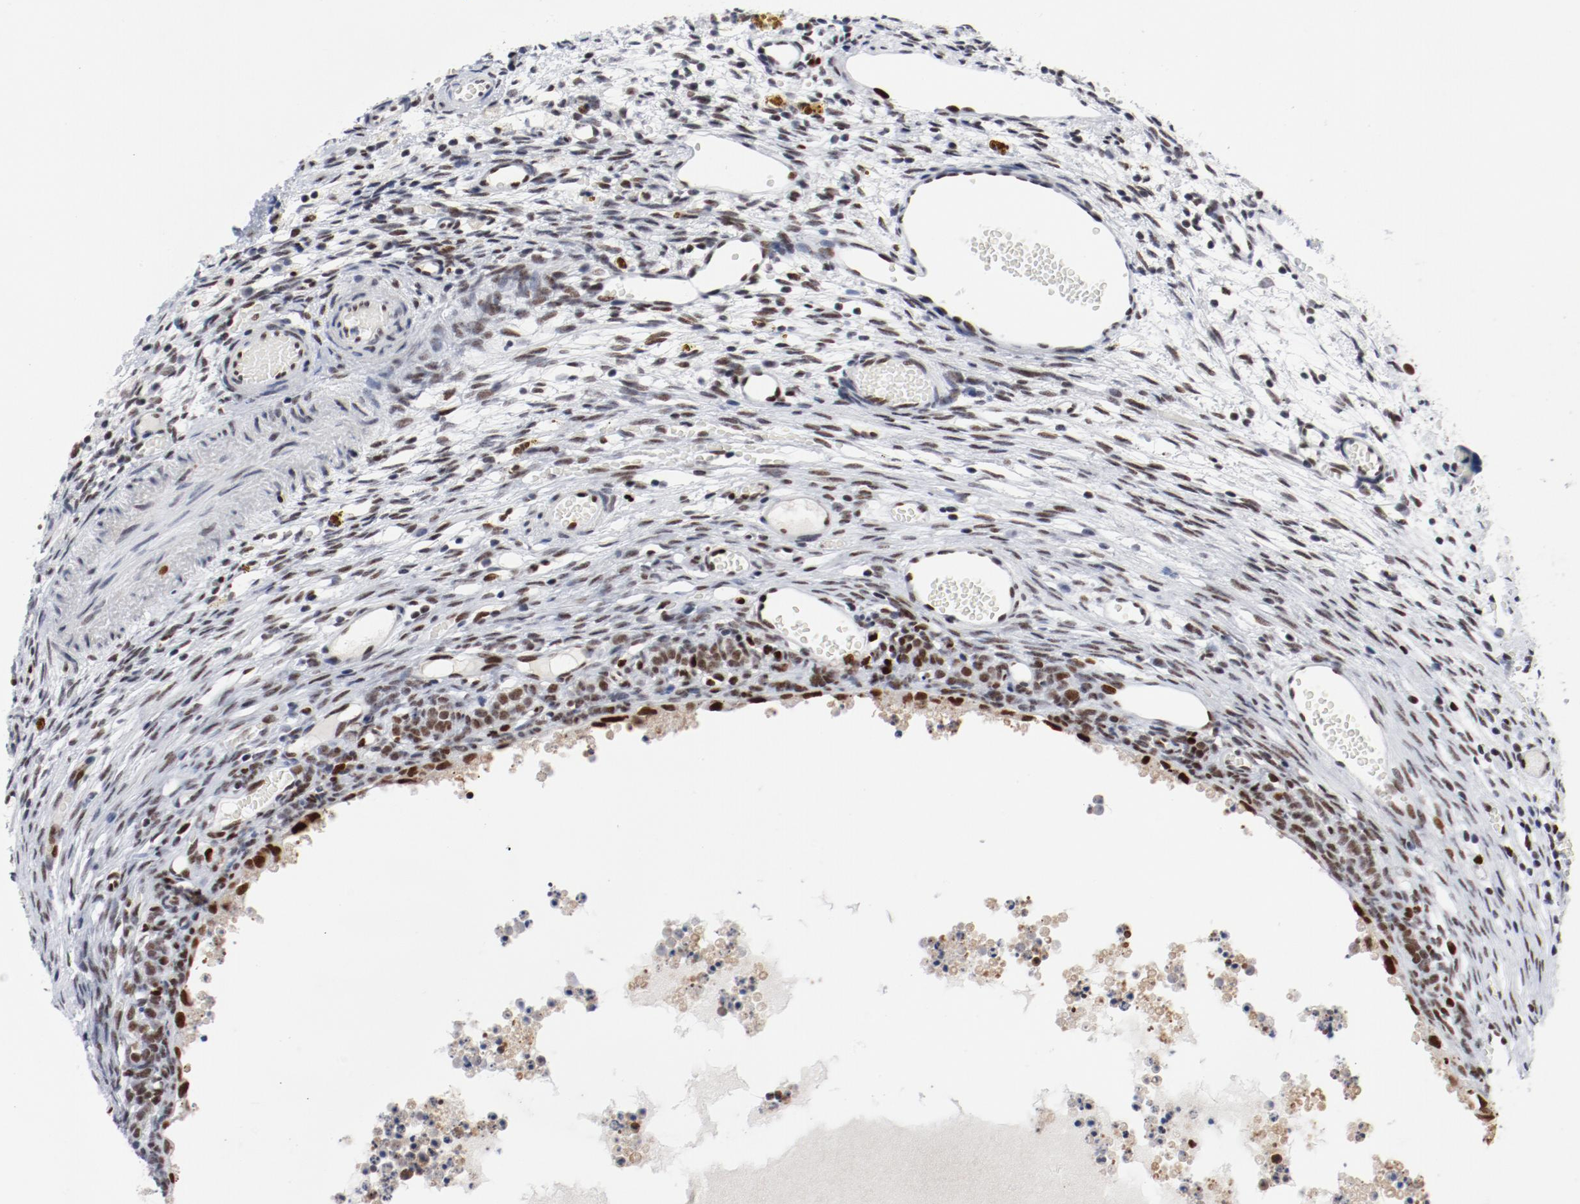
{"staining": {"intensity": "moderate", "quantity": "25%-75%", "location": "nuclear"}, "tissue": "ovary", "cell_type": "Ovarian stroma cells", "image_type": "normal", "snomed": [{"axis": "morphology", "description": "Normal tissue, NOS"}, {"axis": "topography", "description": "Ovary"}], "caption": "Brown immunohistochemical staining in benign ovary shows moderate nuclear positivity in approximately 25%-75% of ovarian stroma cells.", "gene": "POLD1", "patient": {"sex": "female", "age": 35}}